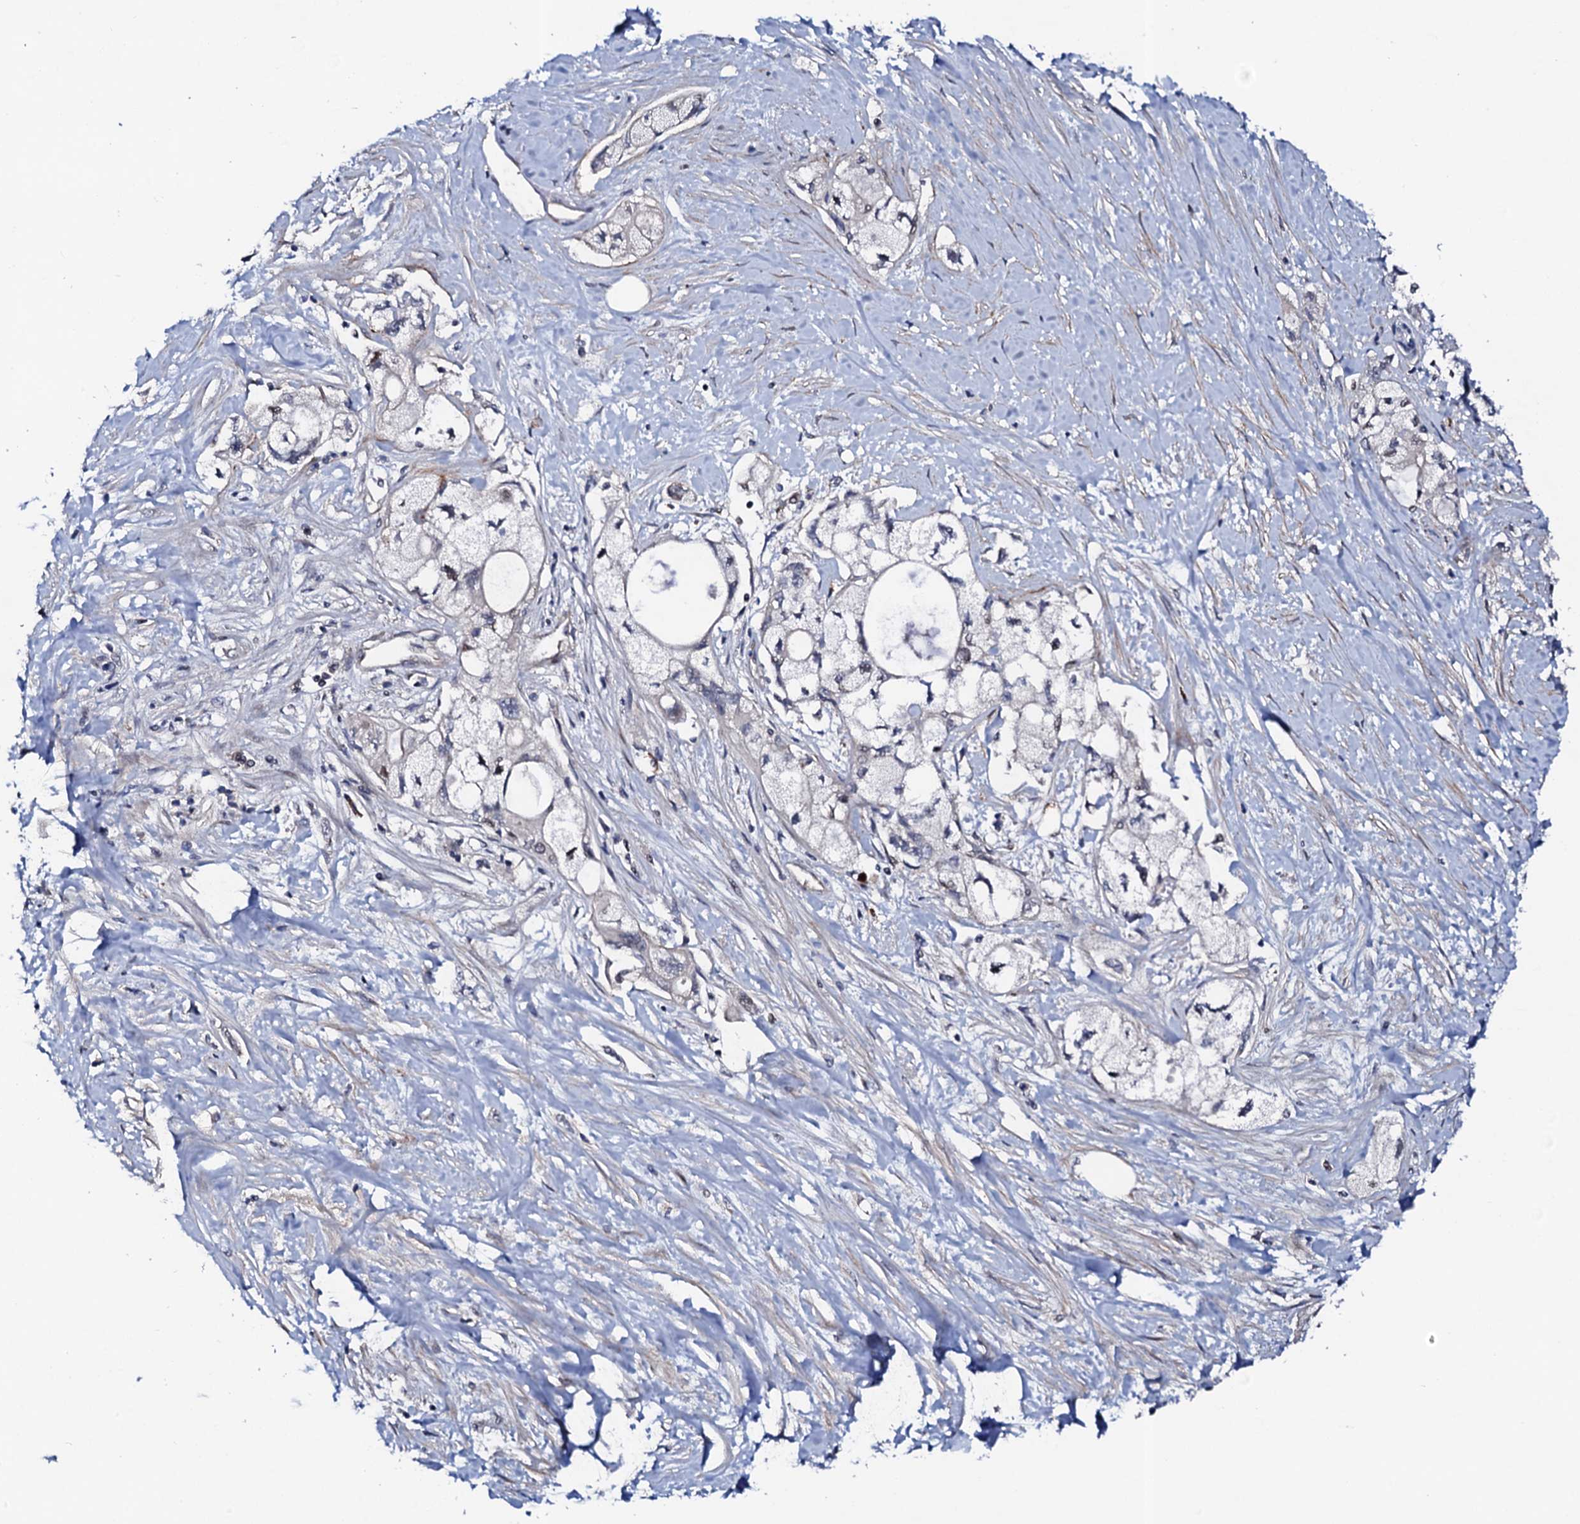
{"staining": {"intensity": "negative", "quantity": "none", "location": "none"}, "tissue": "pancreatic cancer", "cell_type": "Tumor cells", "image_type": "cancer", "snomed": [{"axis": "morphology", "description": "Adenocarcinoma, NOS"}, {"axis": "topography", "description": "Pancreas"}], "caption": "The histopathology image demonstrates no staining of tumor cells in adenocarcinoma (pancreatic).", "gene": "CIAO2A", "patient": {"sex": "male", "age": 70}}